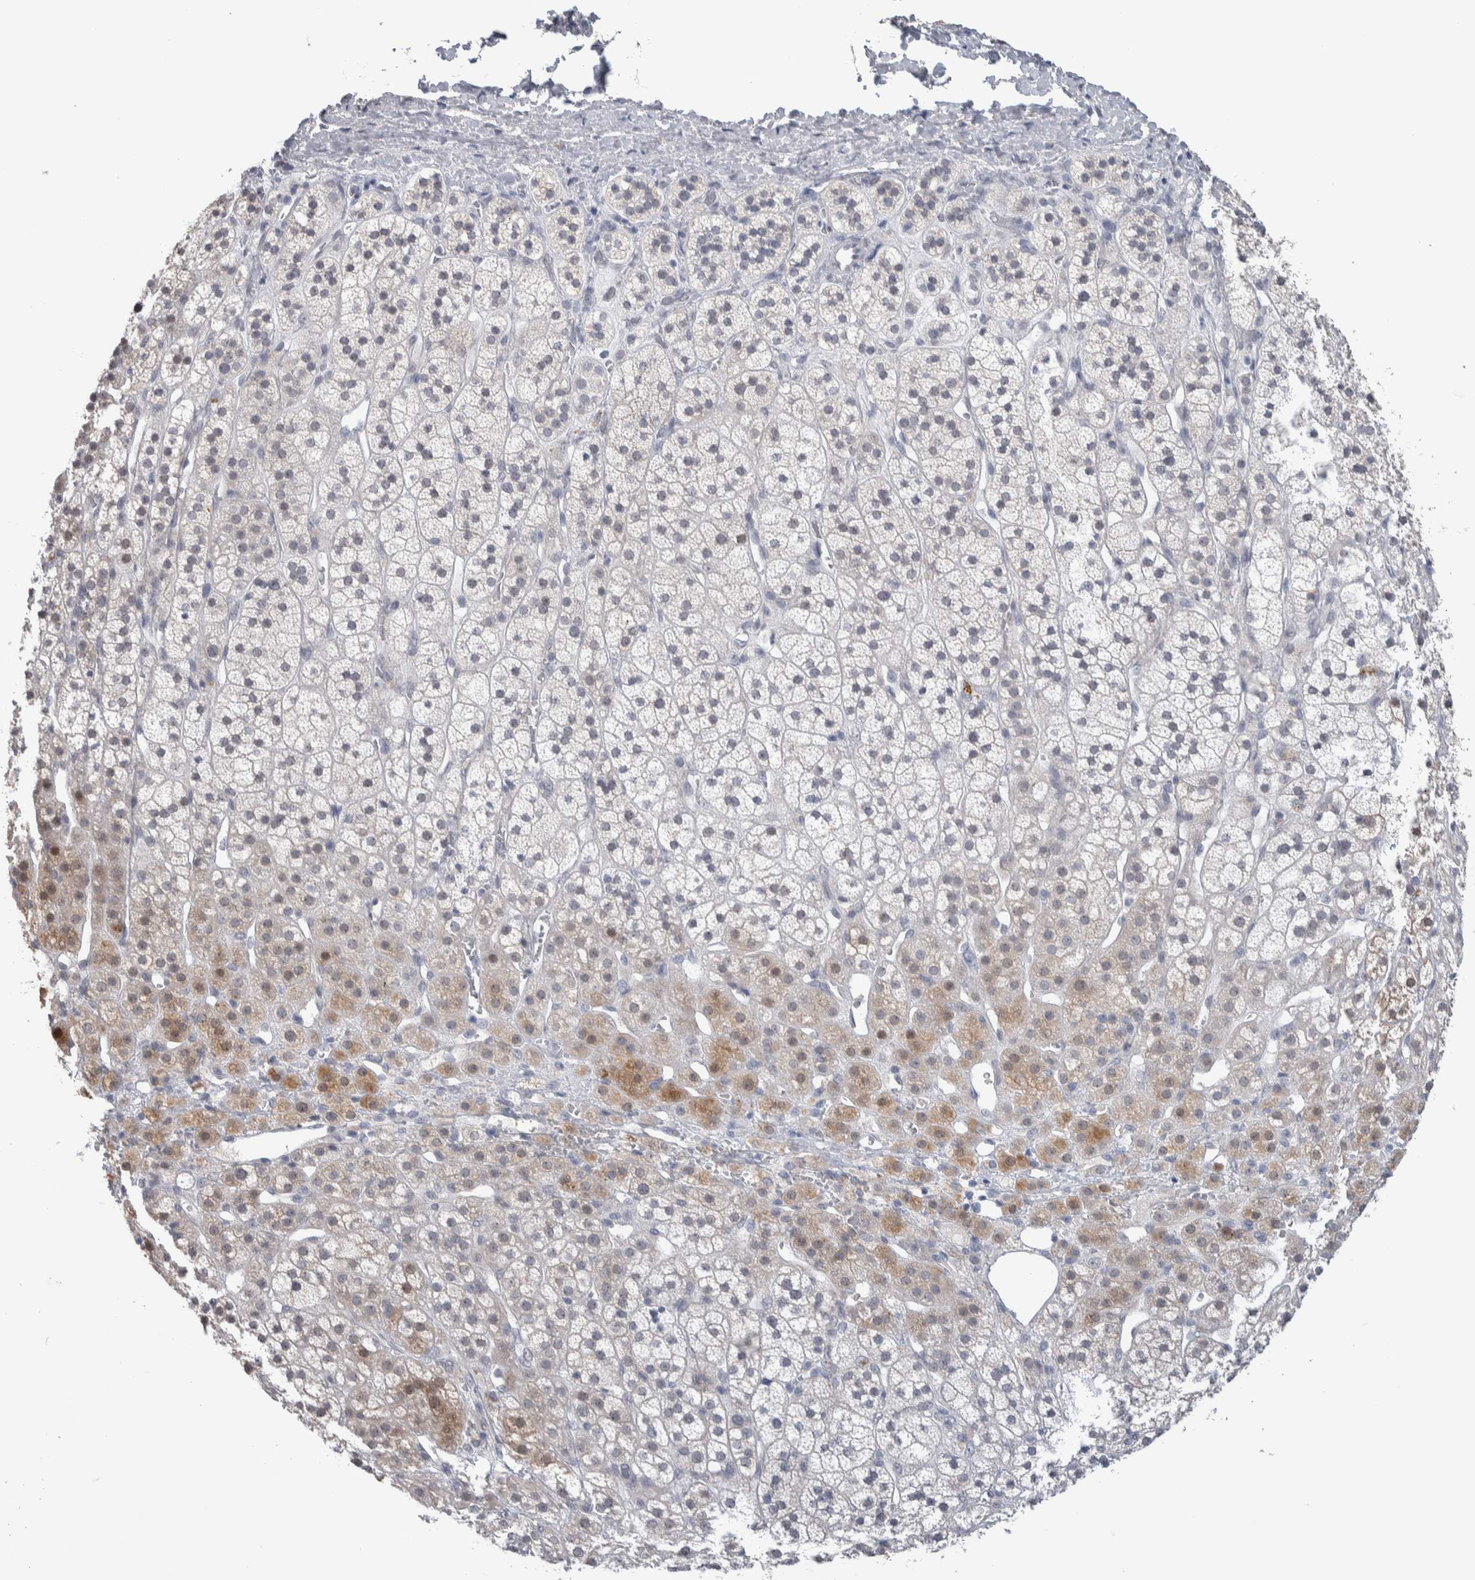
{"staining": {"intensity": "moderate", "quantity": "<25%", "location": "cytoplasmic/membranous"}, "tissue": "adrenal gland", "cell_type": "Glandular cells", "image_type": "normal", "snomed": [{"axis": "morphology", "description": "Normal tissue, NOS"}, {"axis": "topography", "description": "Adrenal gland"}], "caption": "Moderate cytoplasmic/membranous expression for a protein is seen in approximately <25% of glandular cells of benign adrenal gland using IHC.", "gene": "TMEM102", "patient": {"sex": "male", "age": 56}}